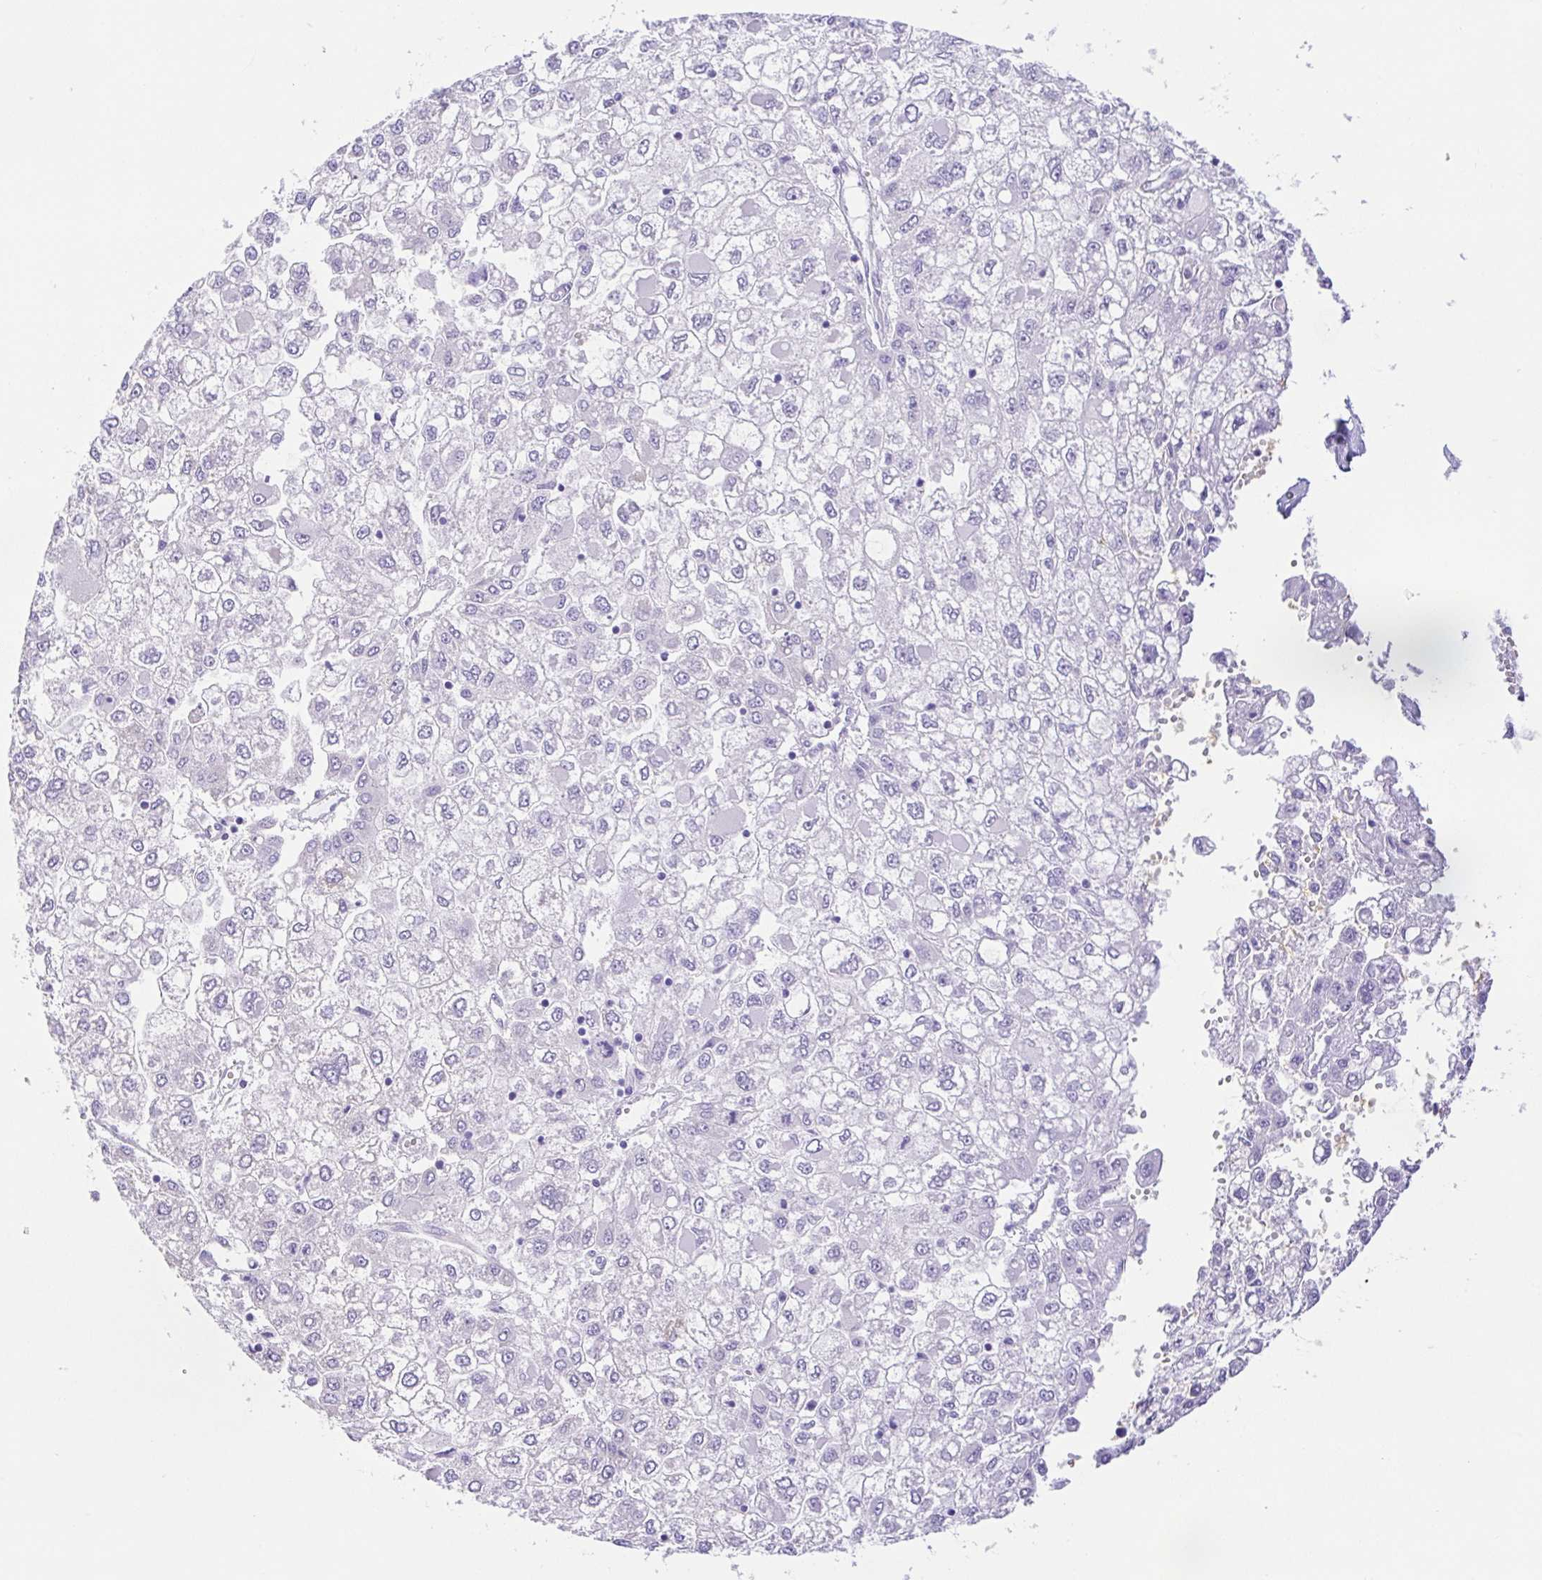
{"staining": {"intensity": "negative", "quantity": "none", "location": "none"}, "tissue": "liver cancer", "cell_type": "Tumor cells", "image_type": "cancer", "snomed": [{"axis": "morphology", "description": "Carcinoma, Hepatocellular, NOS"}, {"axis": "topography", "description": "Liver"}], "caption": "Tumor cells show no significant protein staining in liver cancer.", "gene": "EPB42", "patient": {"sex": "male", "age": 40}}